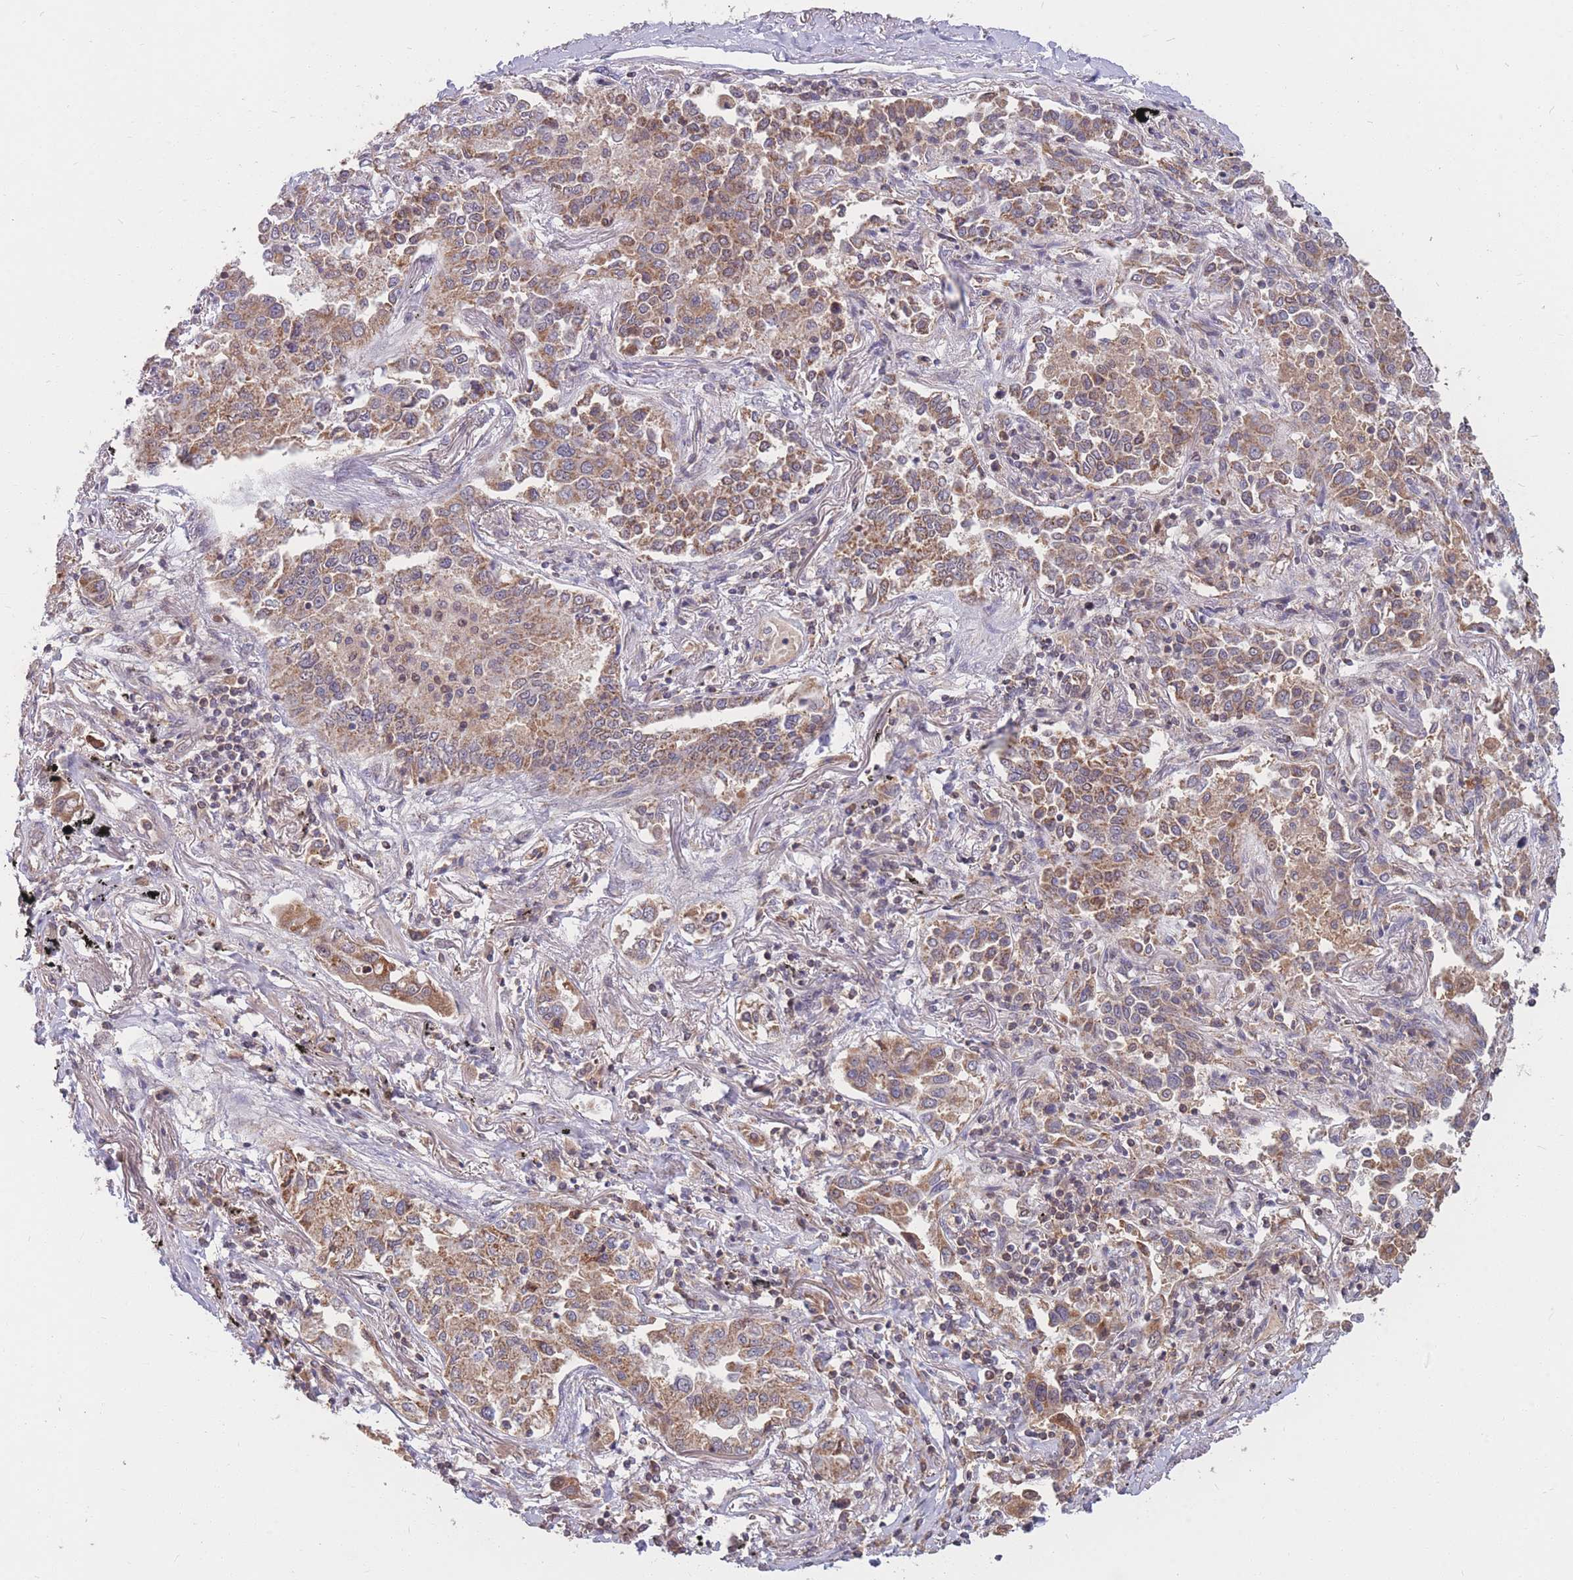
{"staining": {"intensity": "moderate", "quantity": ">75%", "location": "cytoplasmic/membranous"}, "tissue": "lung cancer", "cell_type": "Tumor cells", "image_type": "cancer", "snomed": [{"axis": "morphology", "description": "Adenocarcinoma, NOS"}, {"axis": "topography", "description": "Lung"}], "caption": "Immunohistochemistry (IHC) image of adenocarcinoma (lung) stained for a protein (brown), which reveals medium levels of moderate cytoplasmic/membranous positivity in about >75% of tumor cells.", "gene": "PTPMT1", "patient": {"sex": "male", "age": 67}}